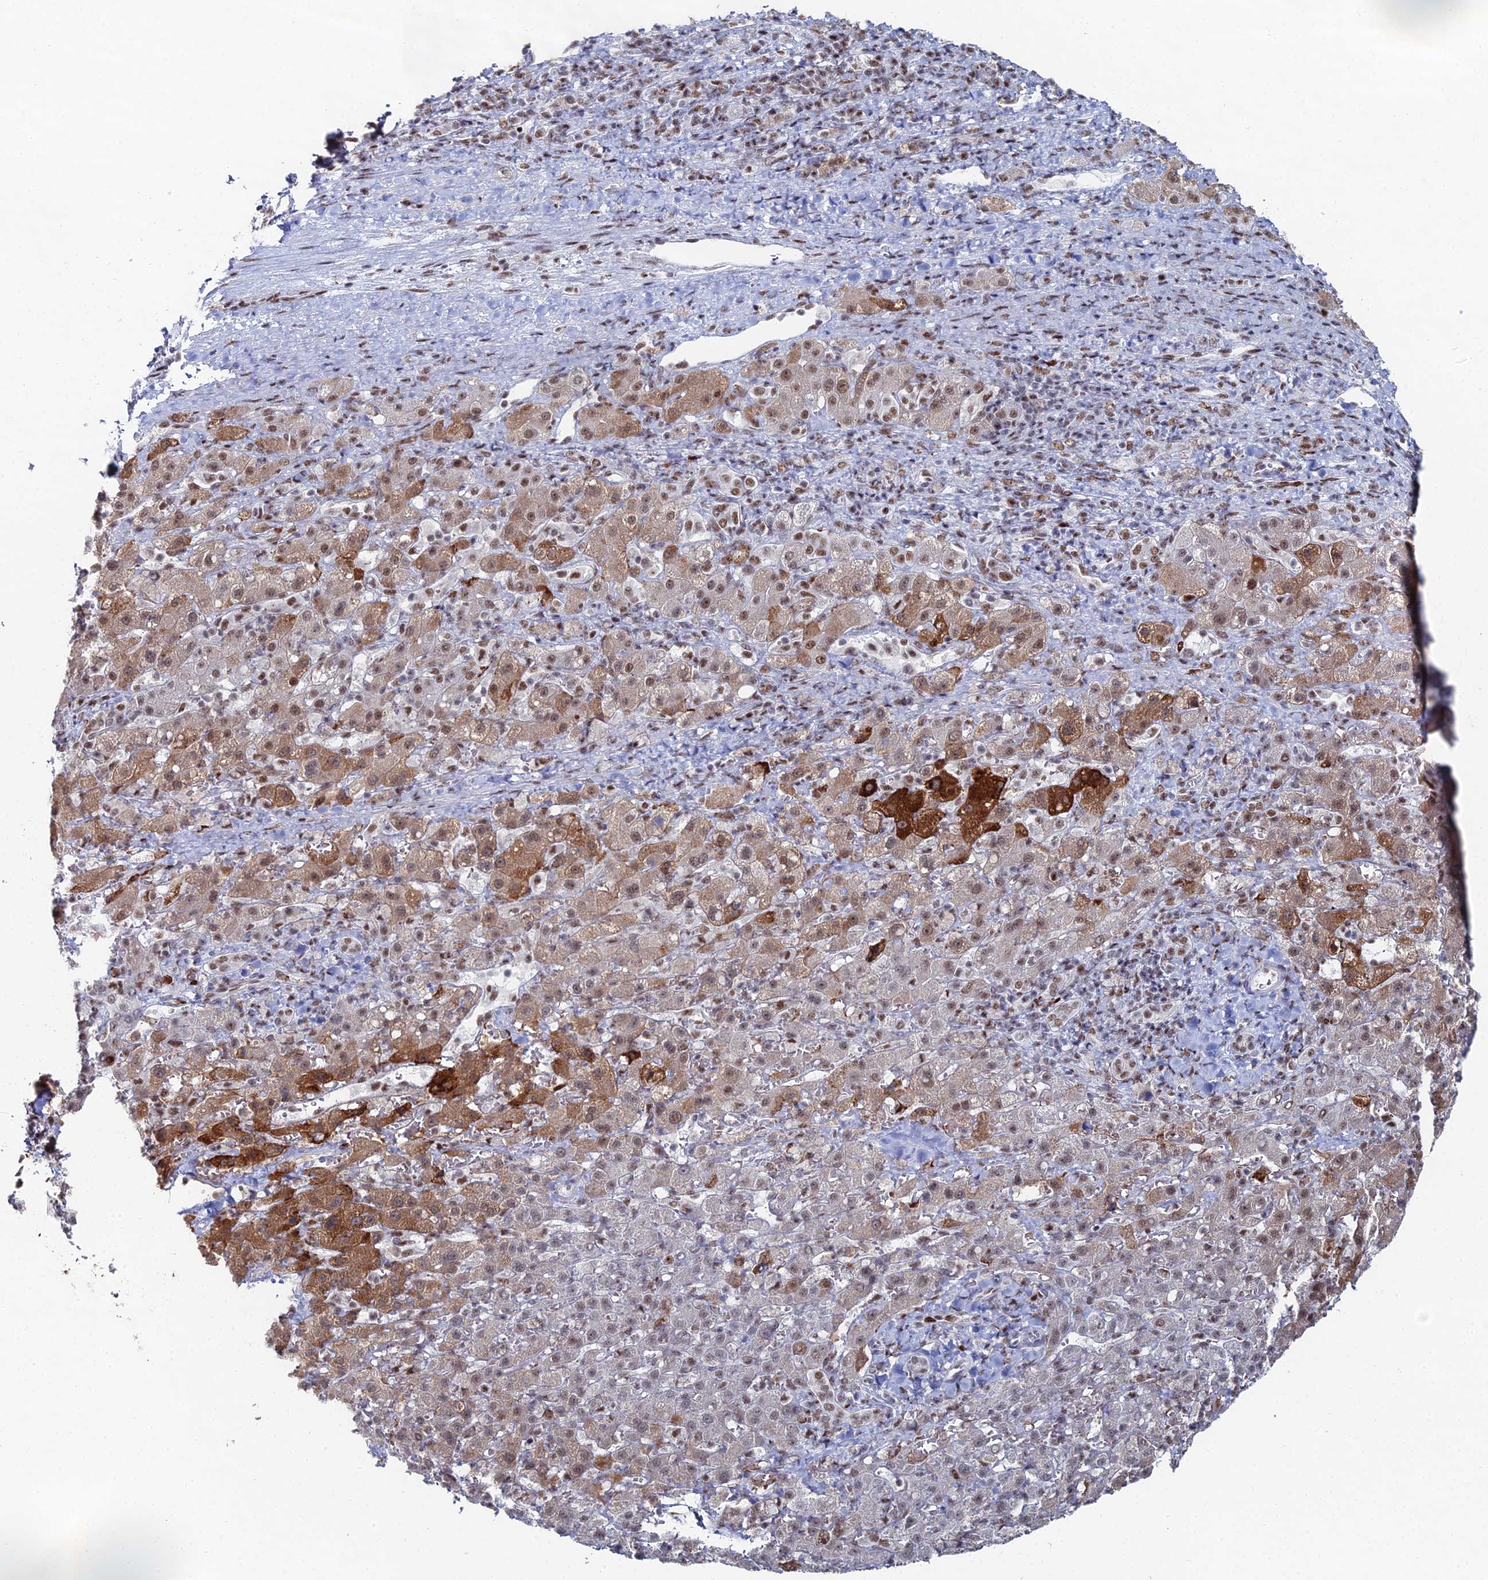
{"staining": {"intensity": "moderate", "quantity": ">75%", "location": "cytoplasmic/membranous,nuclear"}, "tissue": "liver cancer", "cell_type": "Tumor cells", "image_type": "cancer", "snomed": [{"axis": "morphology", "description": "Carcinoma, Hepatocellular, NOS"}, {"axis": "topography", "description": "Liver"}], "caption": "Tumor cells show medium levels of moderate cytoplasmic/membranous and nuclear expression in about >75% of cells in hepatocellular carcinoma (liver). The staining was performed using DAB (3,3'-diaminobenzidine), with brown indicating positive protein expression. Nuclei are stained blue with hematoxylin.", "gene": "GSC2", "patient": {"sex": "female", "age": 58}}